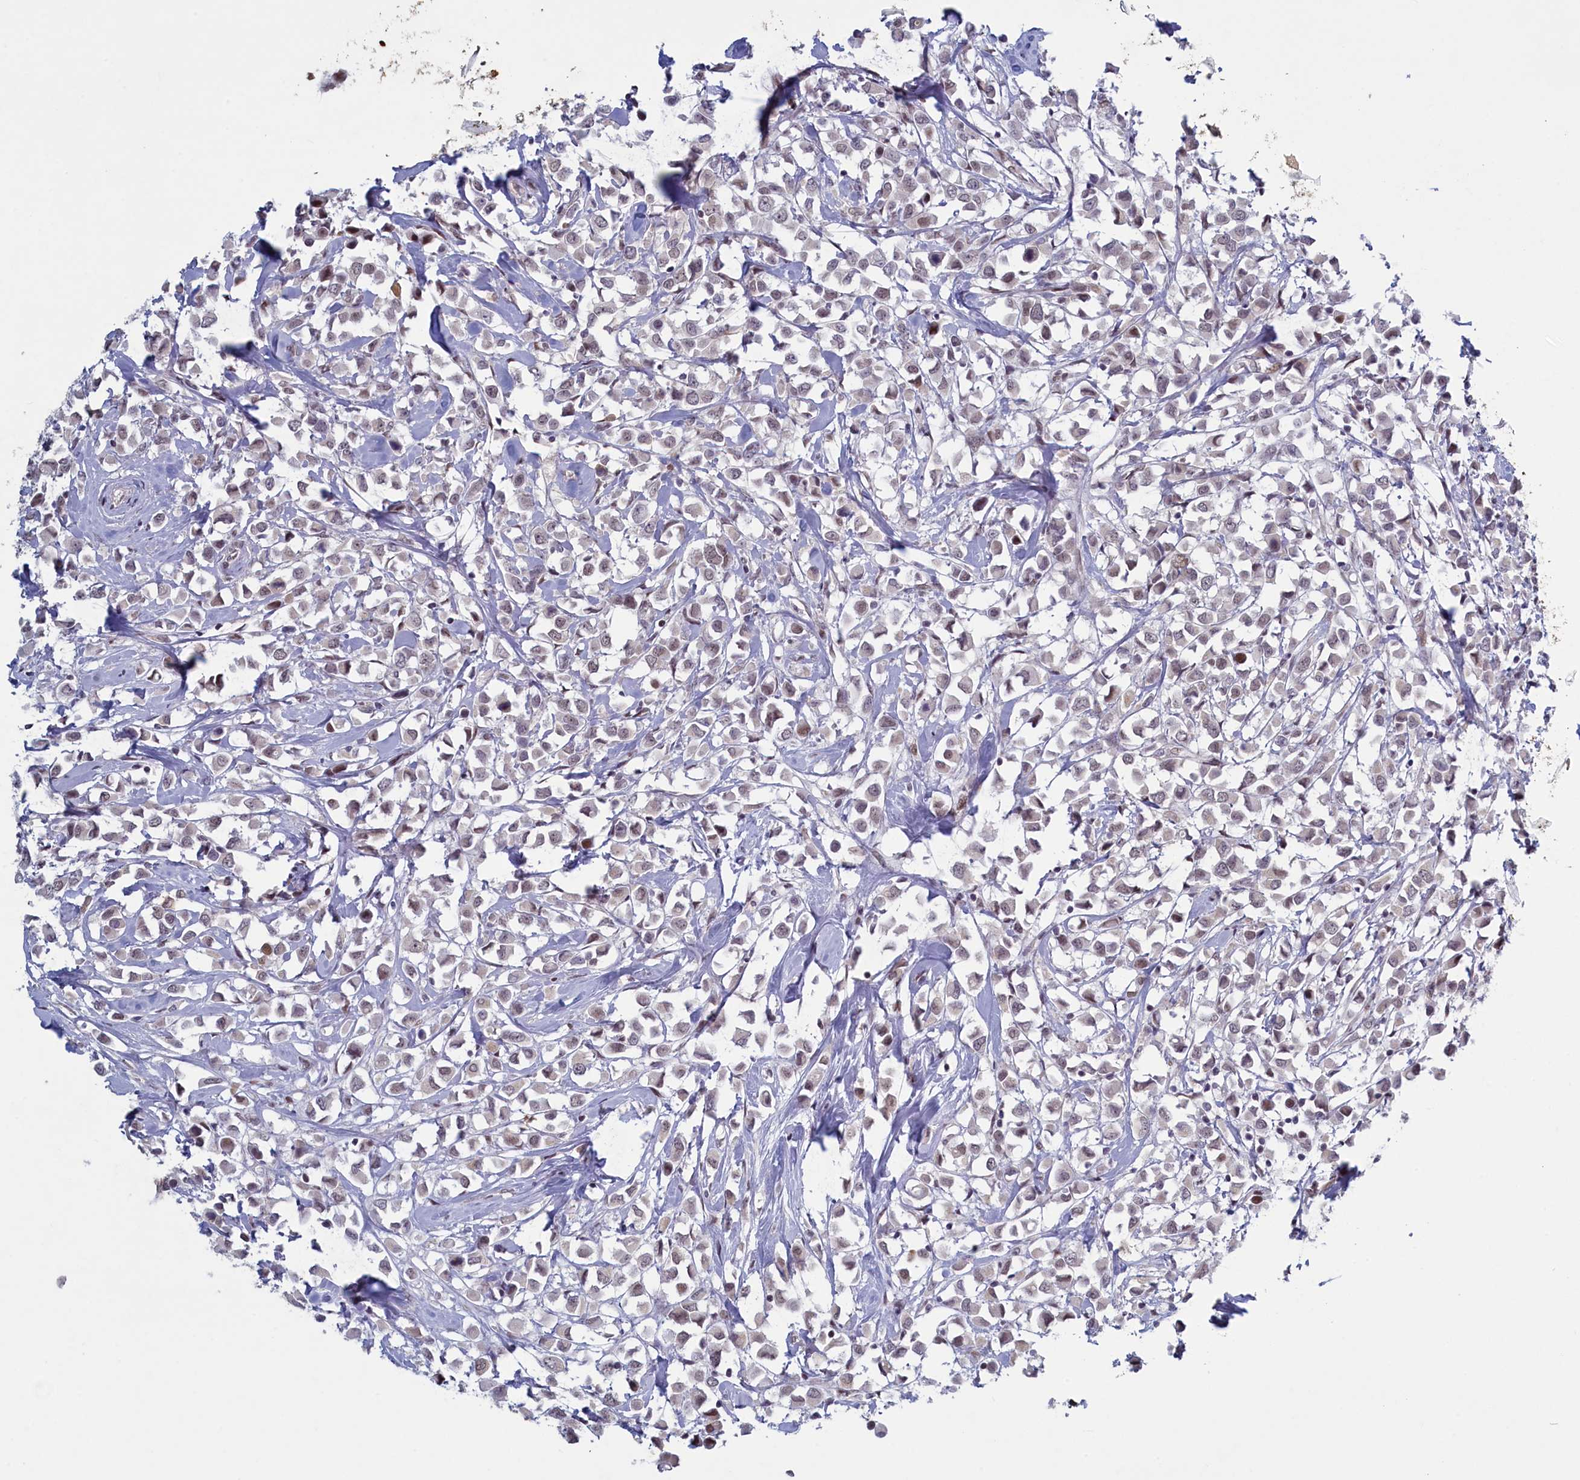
{"staining": {"intensity": "moderate", "quantity": "<25%", "location": "nuclear"}, "tissue": "breast cancer", "cell_type": "Tumor cells", "image_type": "cancer", "snomed": [{"axis": "morphology", "description": "Duct carcinoma"}, {"axis": "topography", "description": "Breast"}], "caption": "Brown immunohistochemical staining in breast invasive ductal carcinoma displays moderate nuclear staining in about <25% of tumor cells. (DAB (3,3'-diaminobenzidine) IHC, brown staining for protein, blue staining for nuclei).", "gene": "ATF7IP2", "patient": {"sex": "female", "age": 61}}